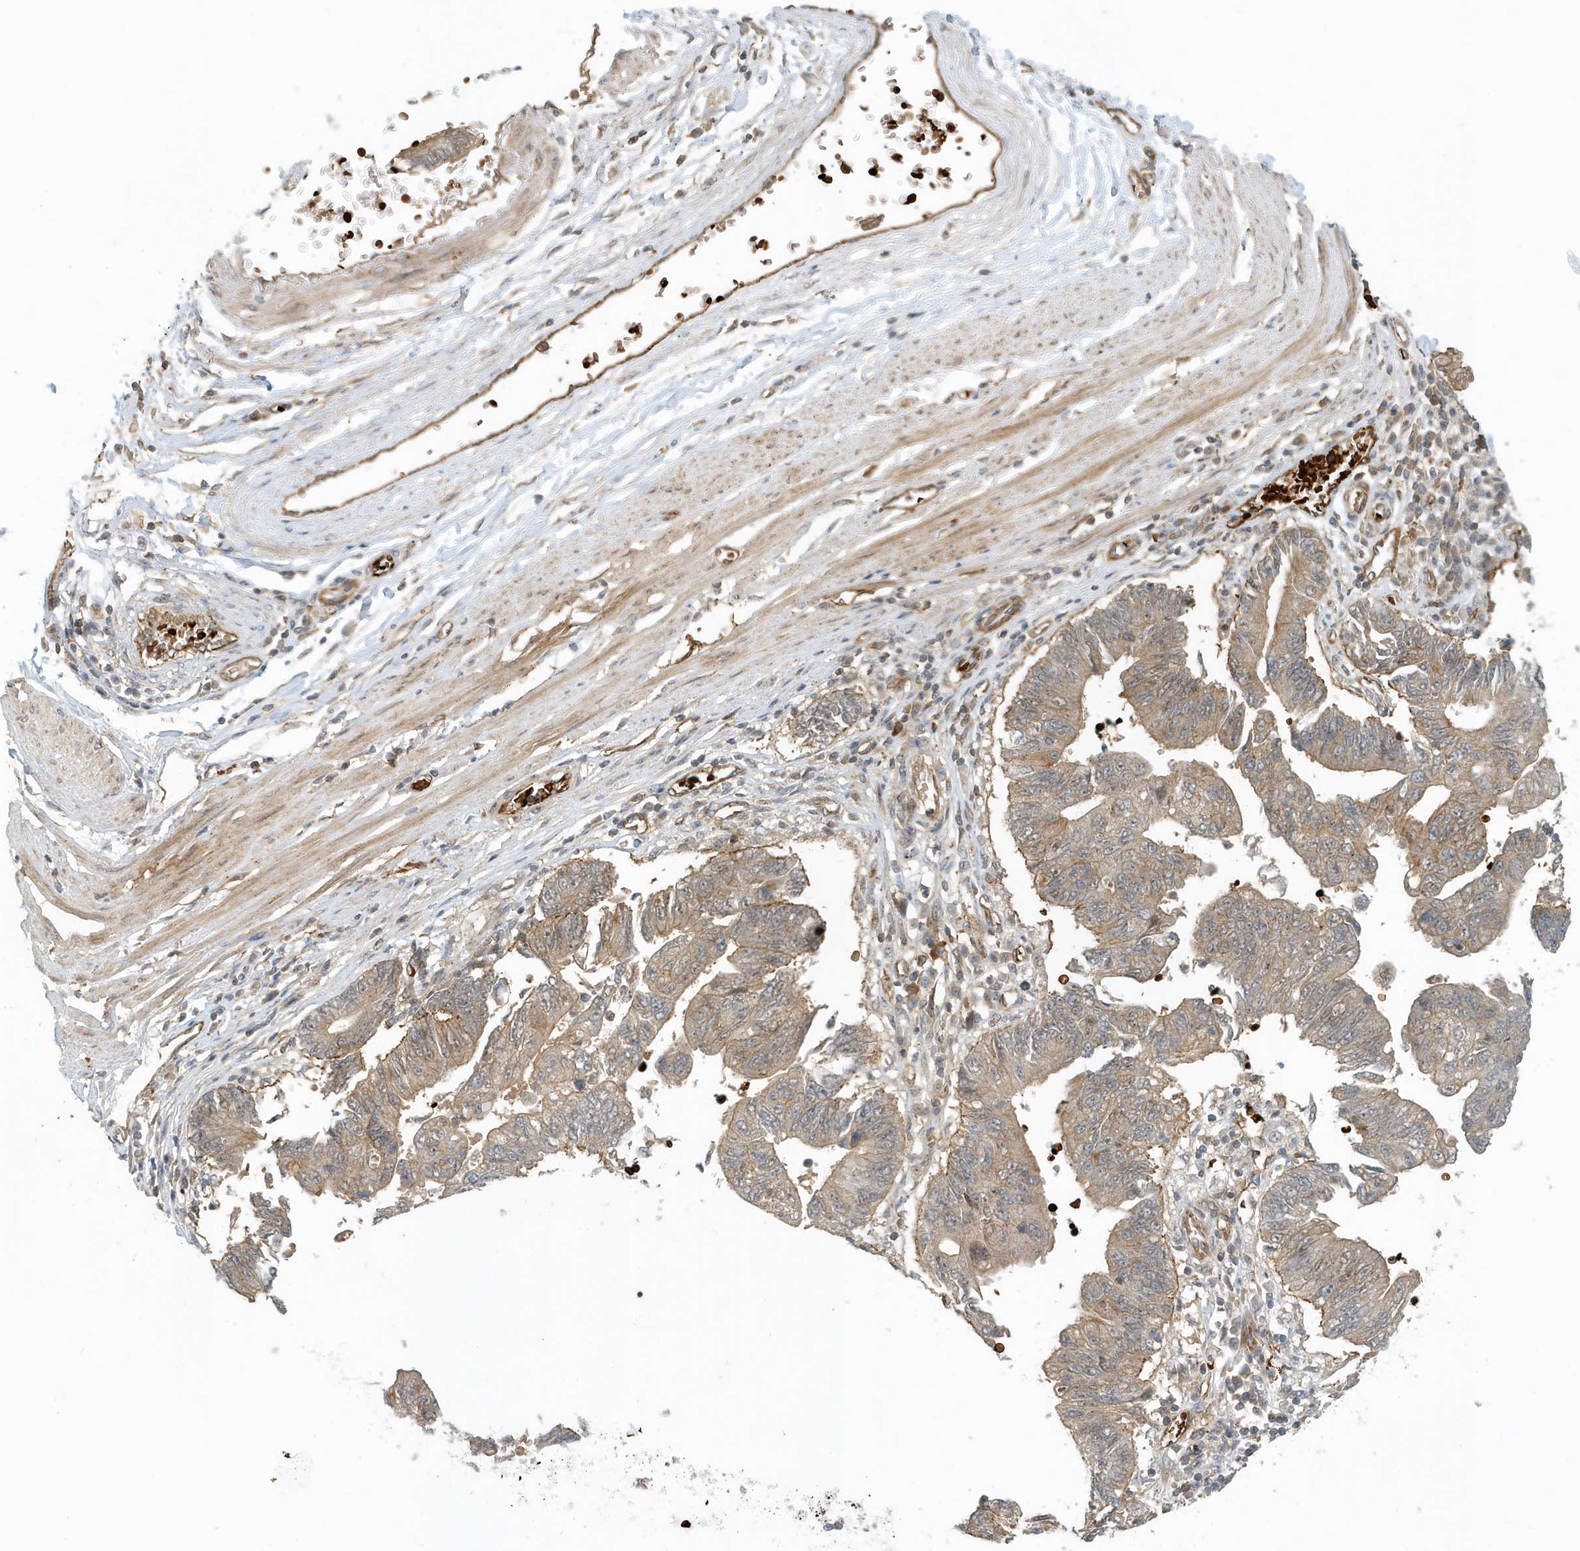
{"staining": {"intensity": "weak", "quantity": ">75%", "location": "cytoplasmic/membranous"}, "tissue": "stomach cancer", "cell_type": "Tumor cells", "image_type": "cancer", "snomed": [{"axis": "morphology", "description": "Adenocarcinoma, NOS"}, {"axis": "topography", "description": "Stomach"}], "caption": "Adenocarcinoma (stomach) stained with DAB IHC exhibits low levels of weak cytoplasmic/membranous staining in about >75% of tumor cells.", "gene": "FYCO1", "patient": {"sex": "male", "age": 59}}